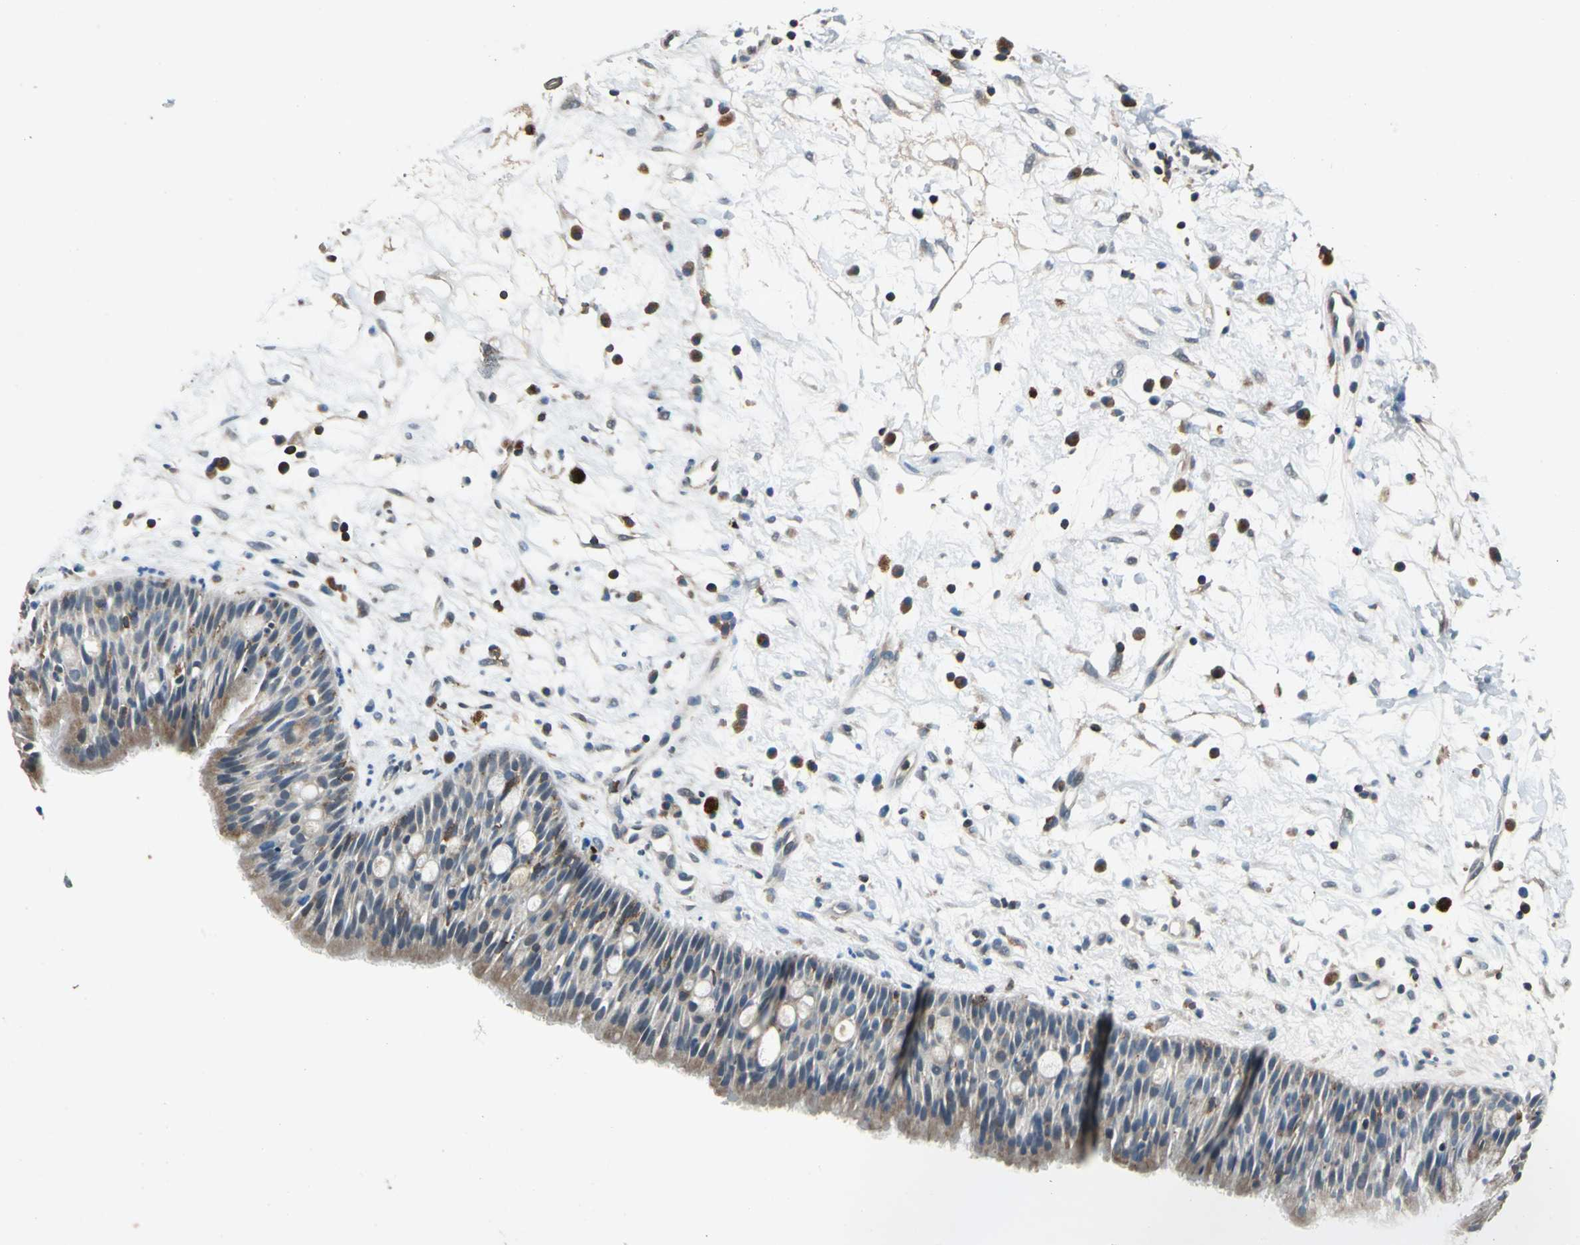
{"staining": {"intensity": "weak", "quantity": ">75%", "location": "cytoplasmic/membranous"}, "tissue": "nasopharynx", "cell_type": "Respiratory epithelial cells", "image_type": "normal", "snomed": [{"axis": "morphology", "description": "Normal tissue, NOS"}, {"axis": "topography", "description": "Nasopharynx"}], "caption": "IHC staining of normal nasopharynx, which exhibits low levels of weak cytoplasmic/membranous staining in approximately >75% of respiratory epithelial cells indicating weak cytoplasmic/membranous protein staining. The staining was performed using DAB (3,3'-diaminobenzidine) (brown) for protein detection and nuclei were counterstained in hematoxylin (blue).", "gene": "SLC19A2", "patient": {"sex": "male", "age": 13}}